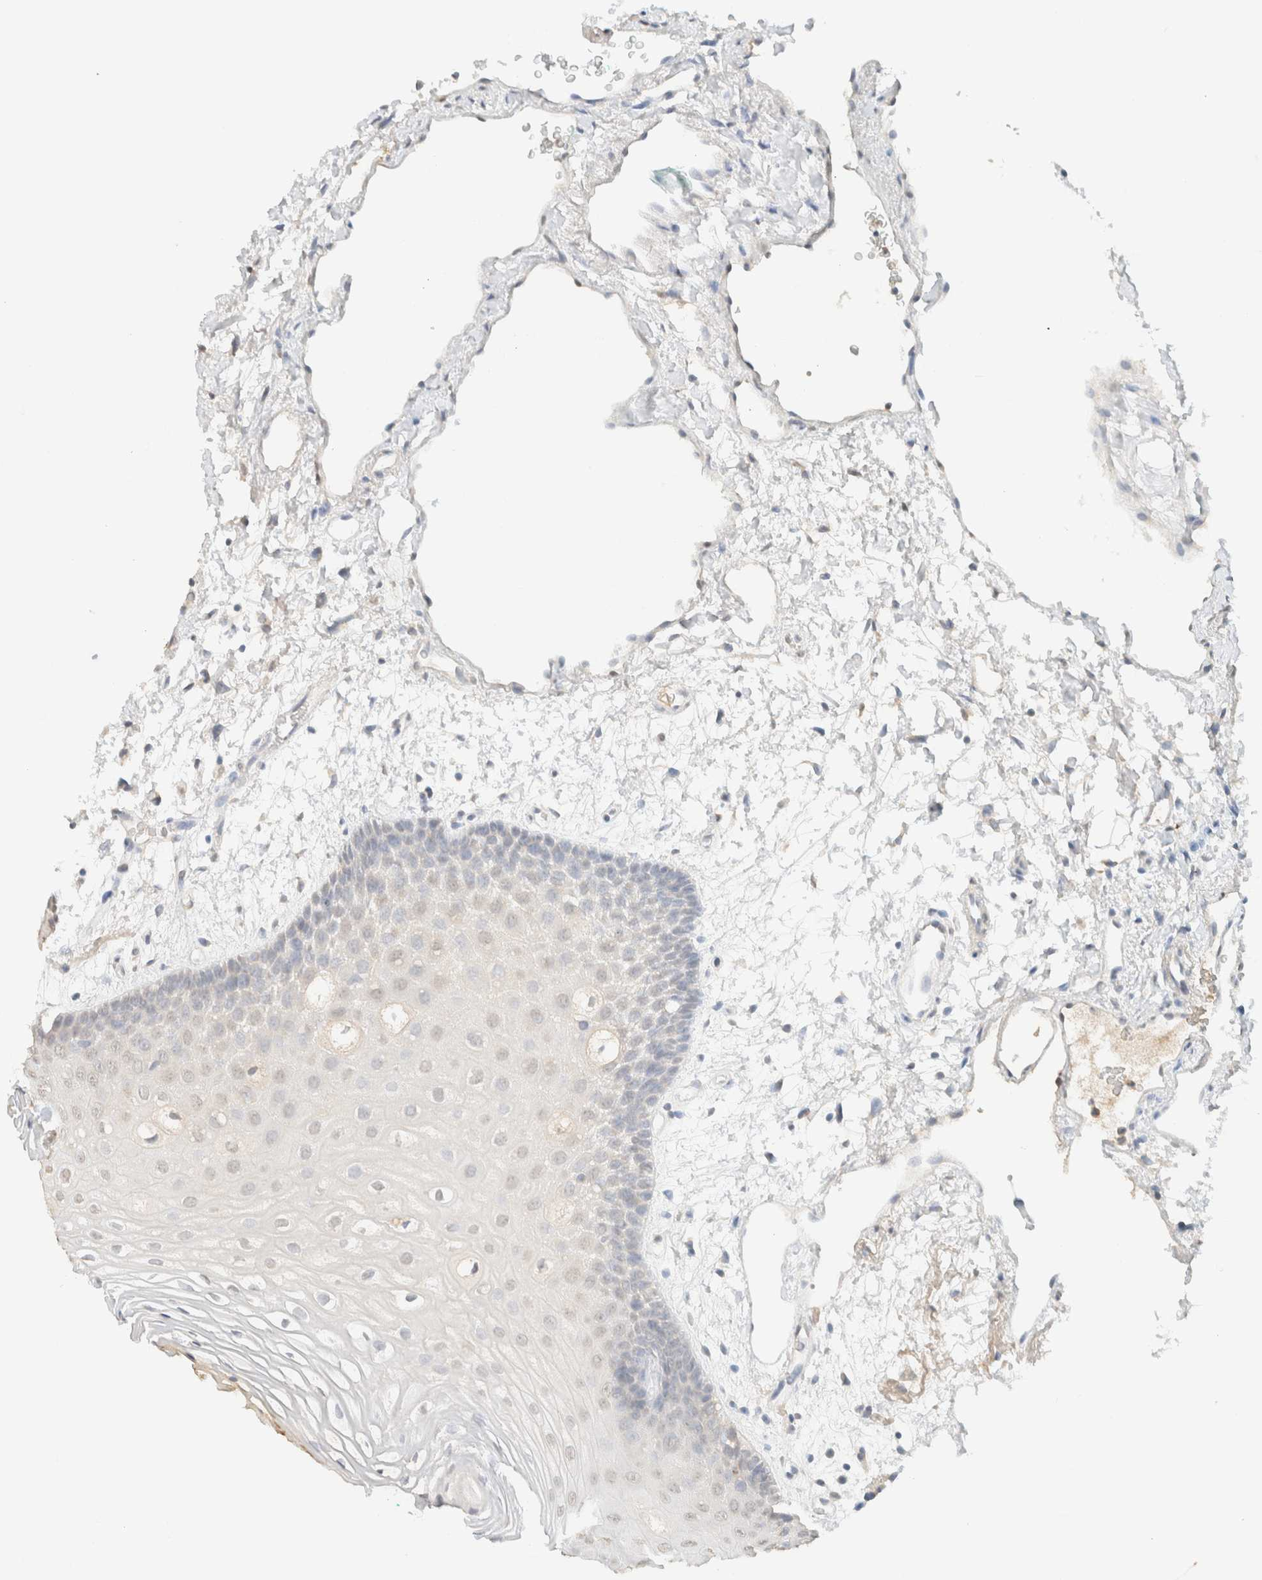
{"staining": {"intensity": "weak", "quantity": "<25%", "location": "nuclear"}, "tissue": "oral mucosa", "cell_type": "Squamous epithelial cells", "image_type": "normal", "snomed": [{"axis": "morphology", "description": "Normal tissue, NOS"}, {"axis": "topography", "description": "Skeletal muscle"}, {"axis": "topography", "description": "Oral tissue"}, {"axis": "topography", "description": "Peripheral nerve tissue"}], "caption": "Immunohistochemistry histopathology image of benign oral mucosa stained for a protein (brown), which displays no positivity in squamous epithelial cells. (Immunohistochemistry, brightfield microscopy, high magnification).", "gene": "CPA1", "patient": {"sex": "female", "age": 84}}